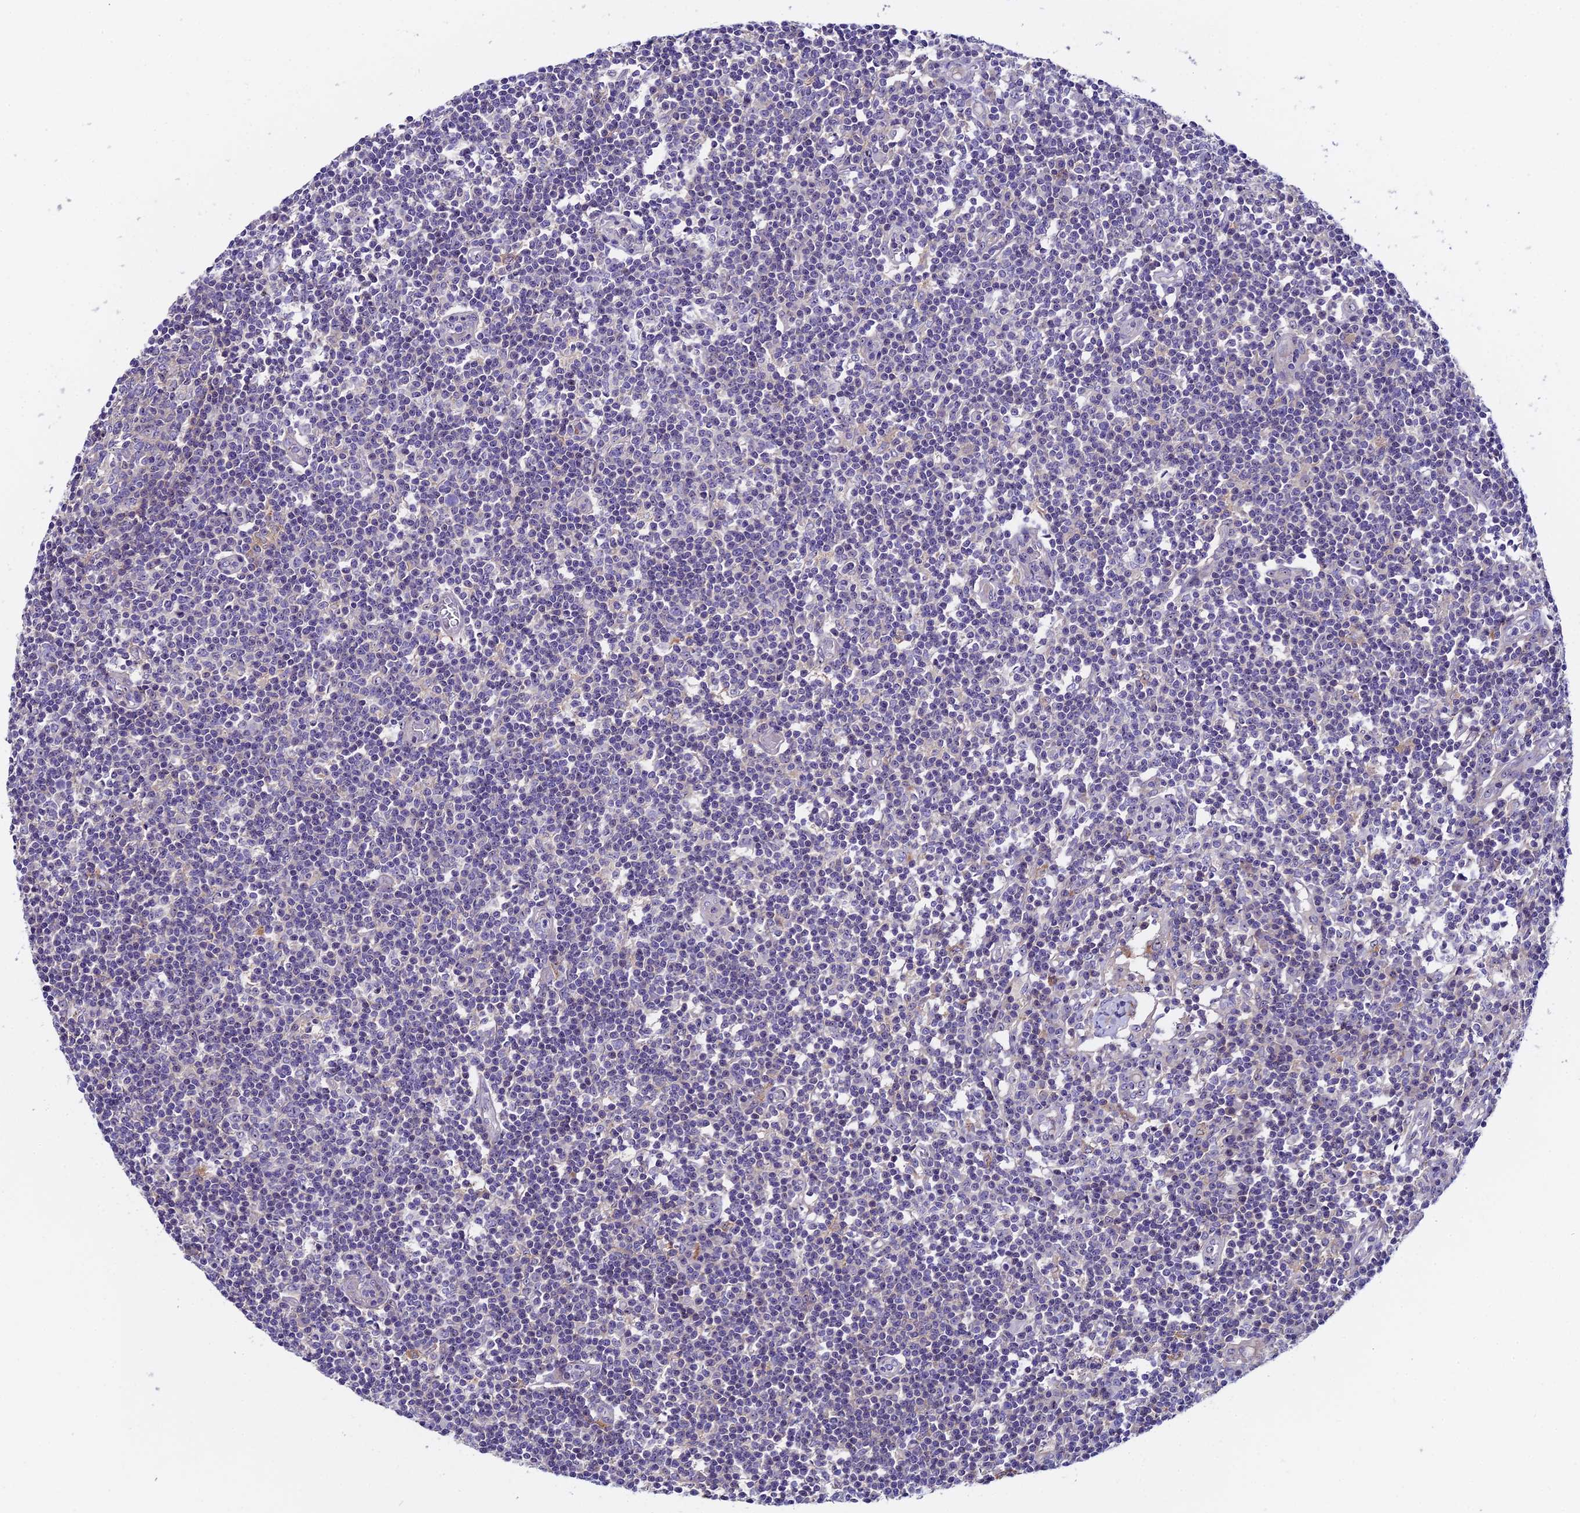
{"staining": {"intensity": "weak", "quantity": "<25%", "location": "cytoplasmic/membranous"}, "tissue": "lymph node", "cell_type": "Germinal center cells", "image_type": "normal", "snomed": [{"axis": "morphology", "description": "Normal tissue, NOS"}, {"axis": "topography", "description": "Lymph node"}], "caption": "A high-resolution micrograph shows IHC staining of benign lymph node, which demonstrates no significant expression in germinal center cells.", "gene": "DUSP29", "patient": {"sex": "female", "age": 55}}